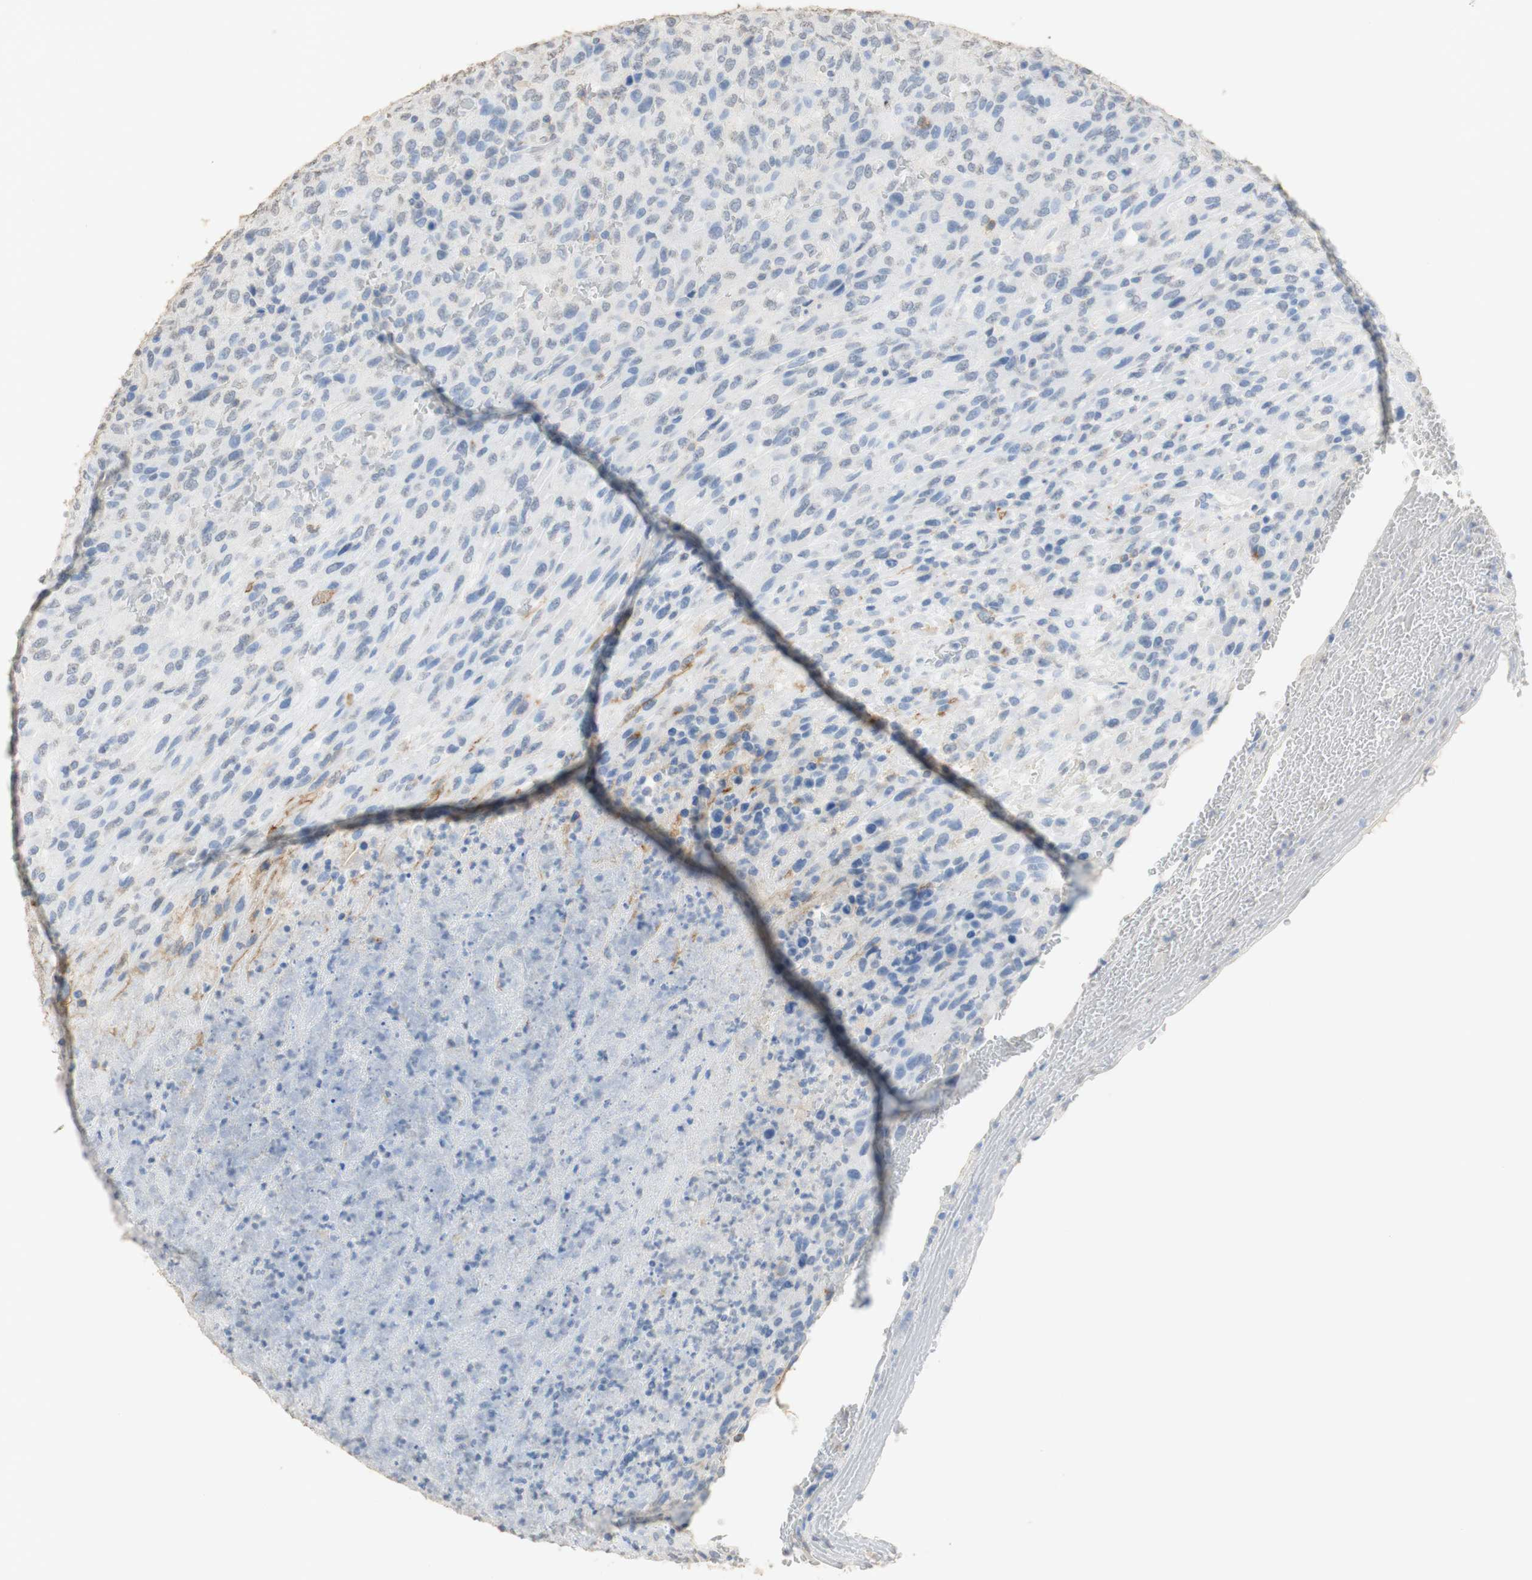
{"staining": {"intensity": "weak", "quantity": "<25%", "location": "cytoplasmic/membranous"}, "tissue": "urothelial cancer", "cell_type": "Tumor cells", "image_type": "cancer", "snomed": [{"axis": "morphology", "description": "Urothelial carcinoma, High grade"}, {"axis": "topography", "description": "Urinary bladder"}], "caption": "Protein analysis of high-grade urothelial carcinoma exhibits no significant positivity in tumor cells. (DAB immunohistochemistry (IHC) visualized using brightfield microscopy, high magnification).", "gene": "L1CAM", "patient": {"sex": "male", "age": 66}}